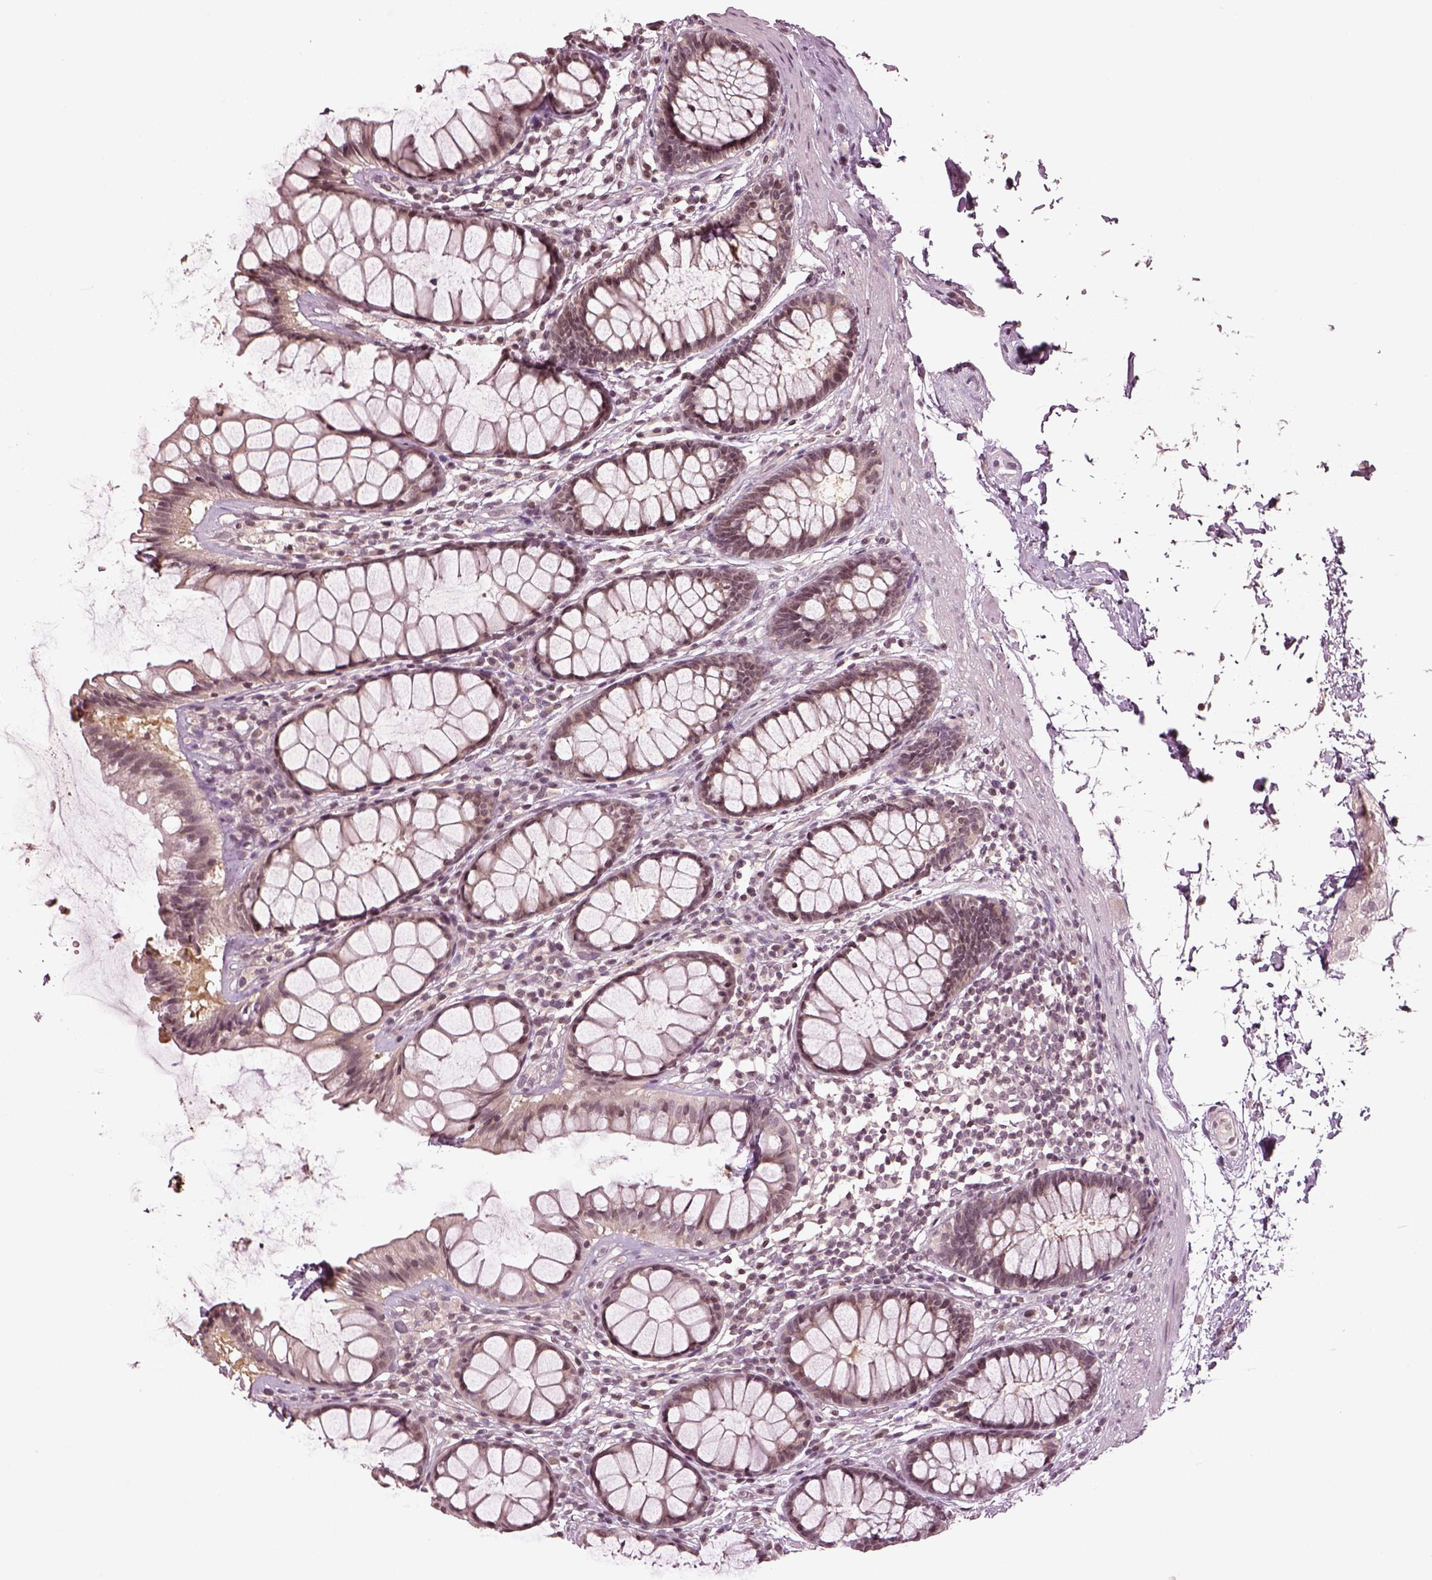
{"staining": {"intensity": "weak", "quantity": "25%-75%", "location": "cytoplasmic/membranous"}, "tissue": "rectum", "cell_type": "Glandular cells", "image_type": "normal", "snomed": [{"axis": "morphology", "description": "Normal tissue, NOS"}, {"axis": "topography", "description": "Rectum"}], "caption": "Approximately 25%-75% of glandular cells in benign rectum show weak cytoplasmic/membranous protein staining as visualized by brown immunohistochemical staining.", "gene": "GRM4", "patient": {"sex": "male", "age": 72}}